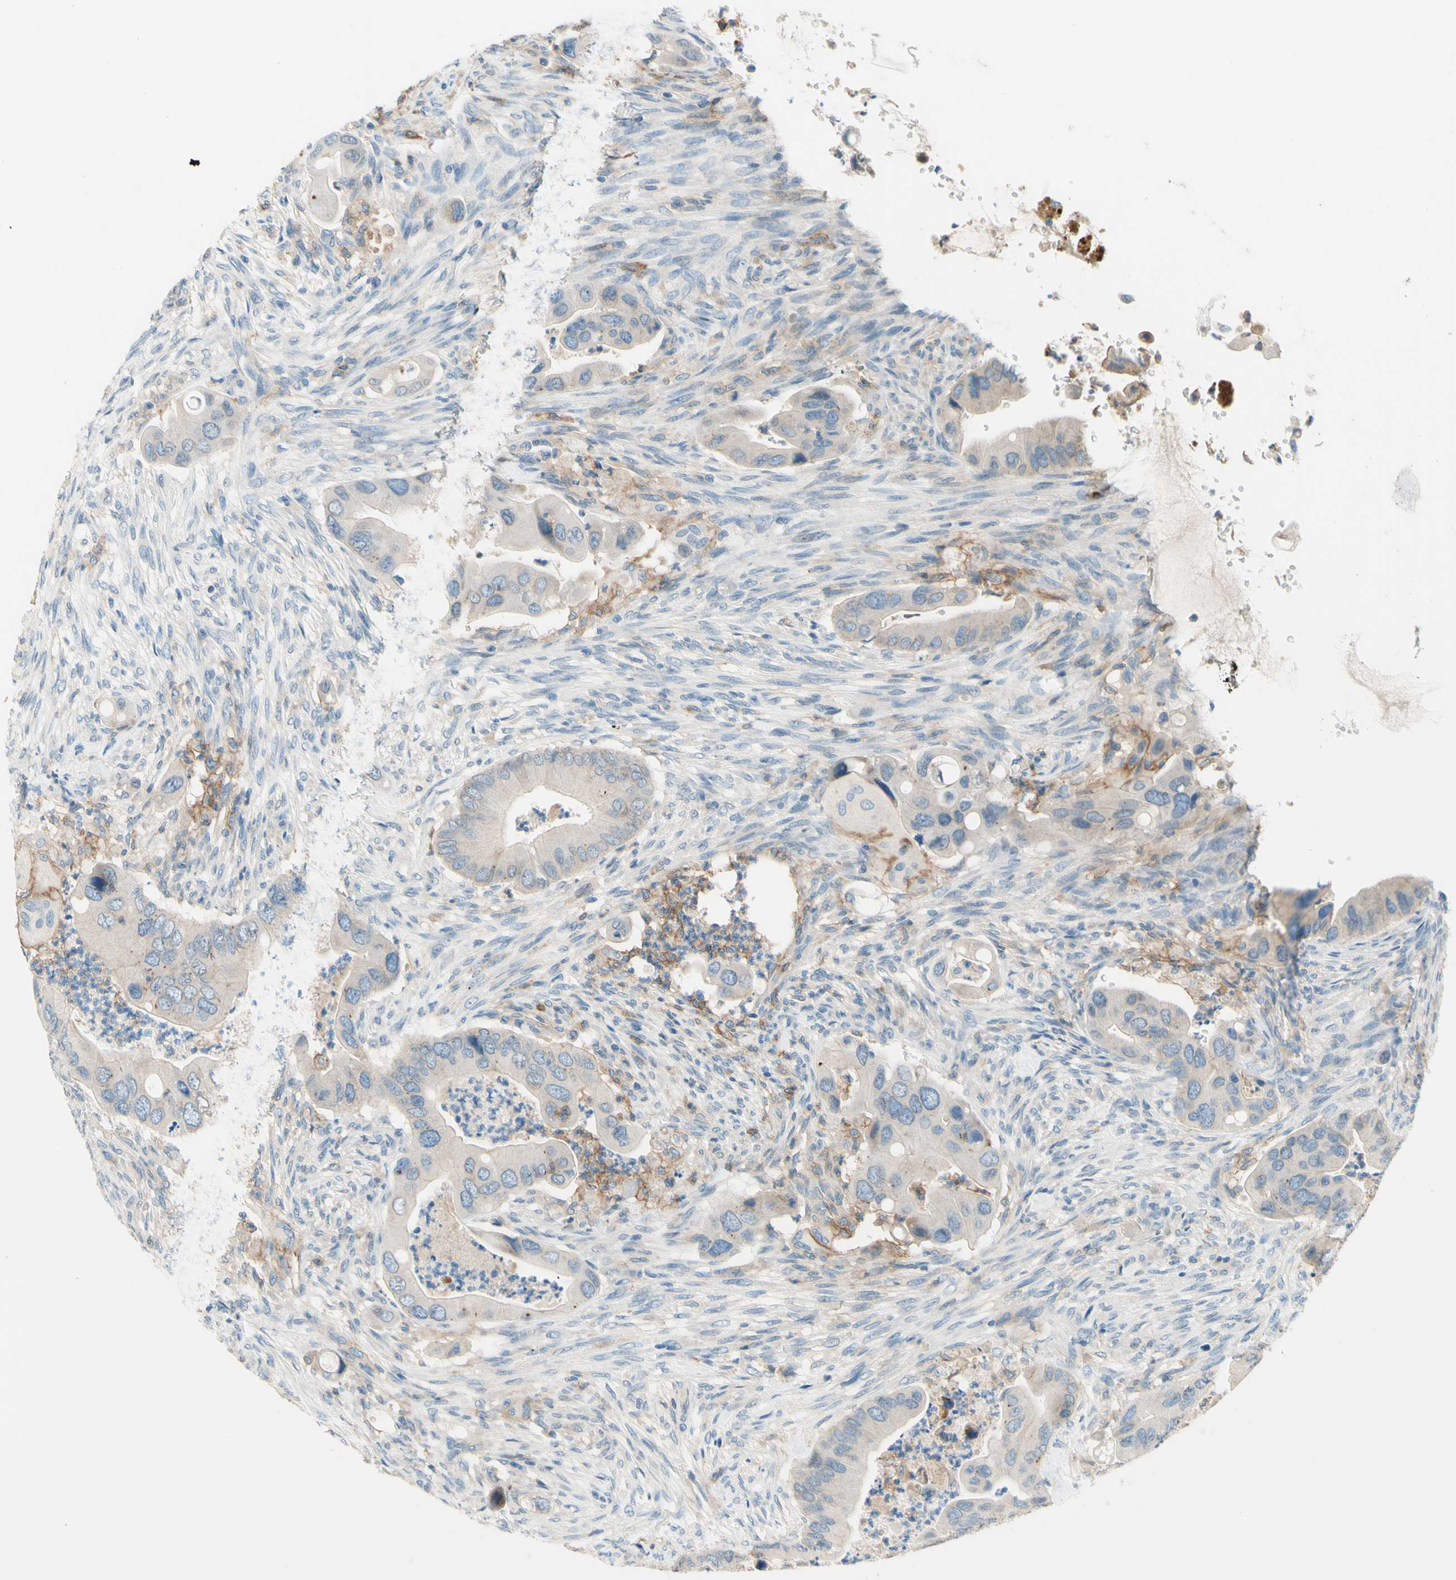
{"staining": {"intensity": "weak", "quantity": "<25%", "location": "cytoplasmic/membranous"}, "tissue": "colorectal cancer", "cell_type": "Tumor cells", "image_type": "cancer", "snomed": [{"axis": "morphology", "description": "Adenocarcinoma, NOS"}, {"axis": "topography", "description": "Rectum"}], "caption": "The immunohistochemistry histopathology image has no significant staining in tumor cells of colorectal cancer tissue.", "gene": "SIGLEC9", "patient": {"sex": "female", "age": 57}}